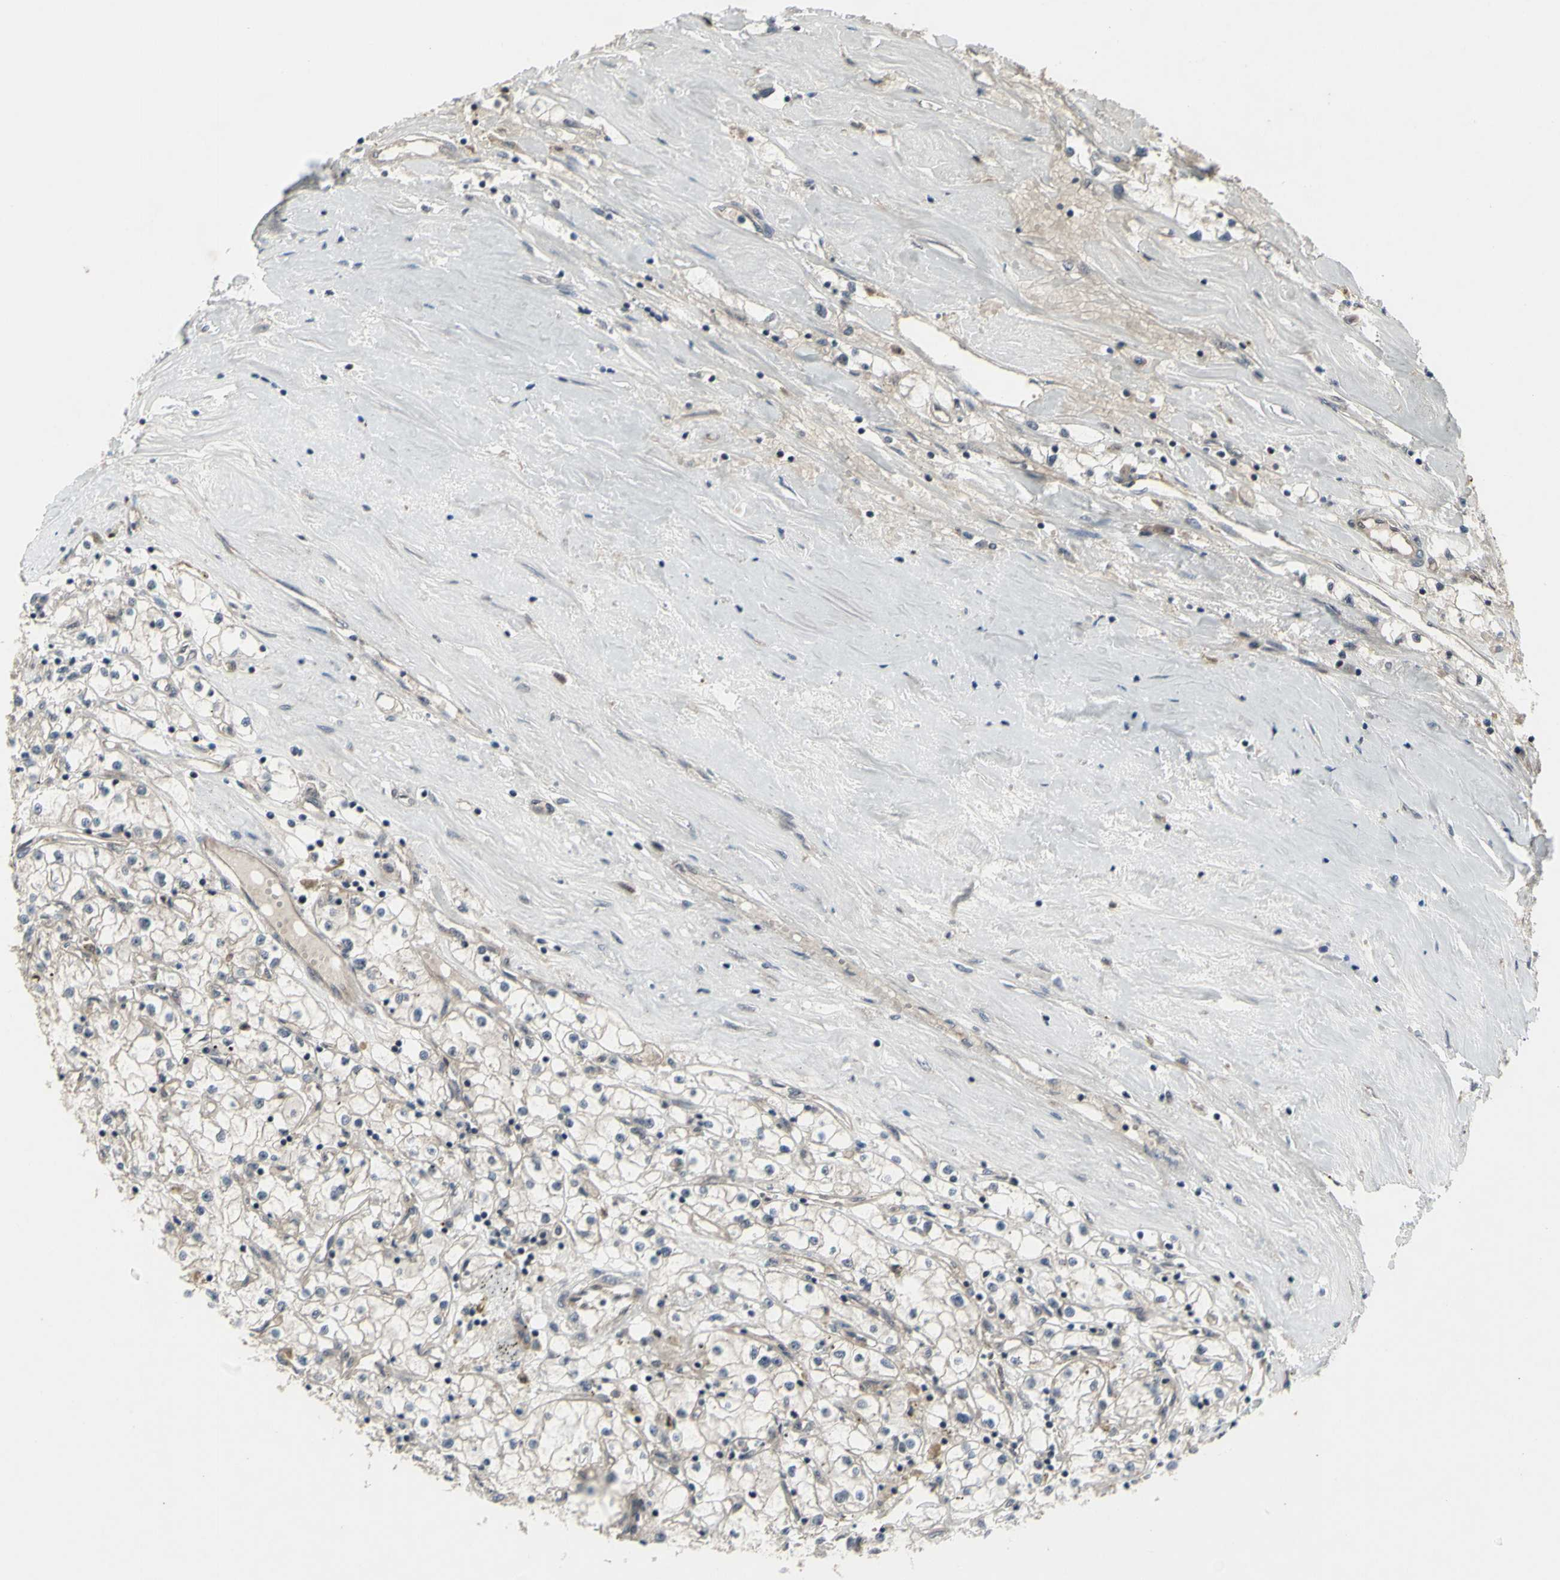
{"staining": {"intensity": "weak", "quantity": ">75%", "location": "cytoplasmic/membranous"}, "tissue": "renal cancer", "cell_type": "Tumor cells", "image_type": "cancer", "snomed": [{"axis": "morphology", "description": "Adenocarcinoma, NOS"}, {"axis": "topography", "description": "Kidney"}], "caption": "Renal cancer stained with a brown dye reveals weak cytoplasmic/membranous positive staining in about >75% of tumor cells.", "gene": "TRDMT1", "patient": {"sex": "male", "age": 56}}